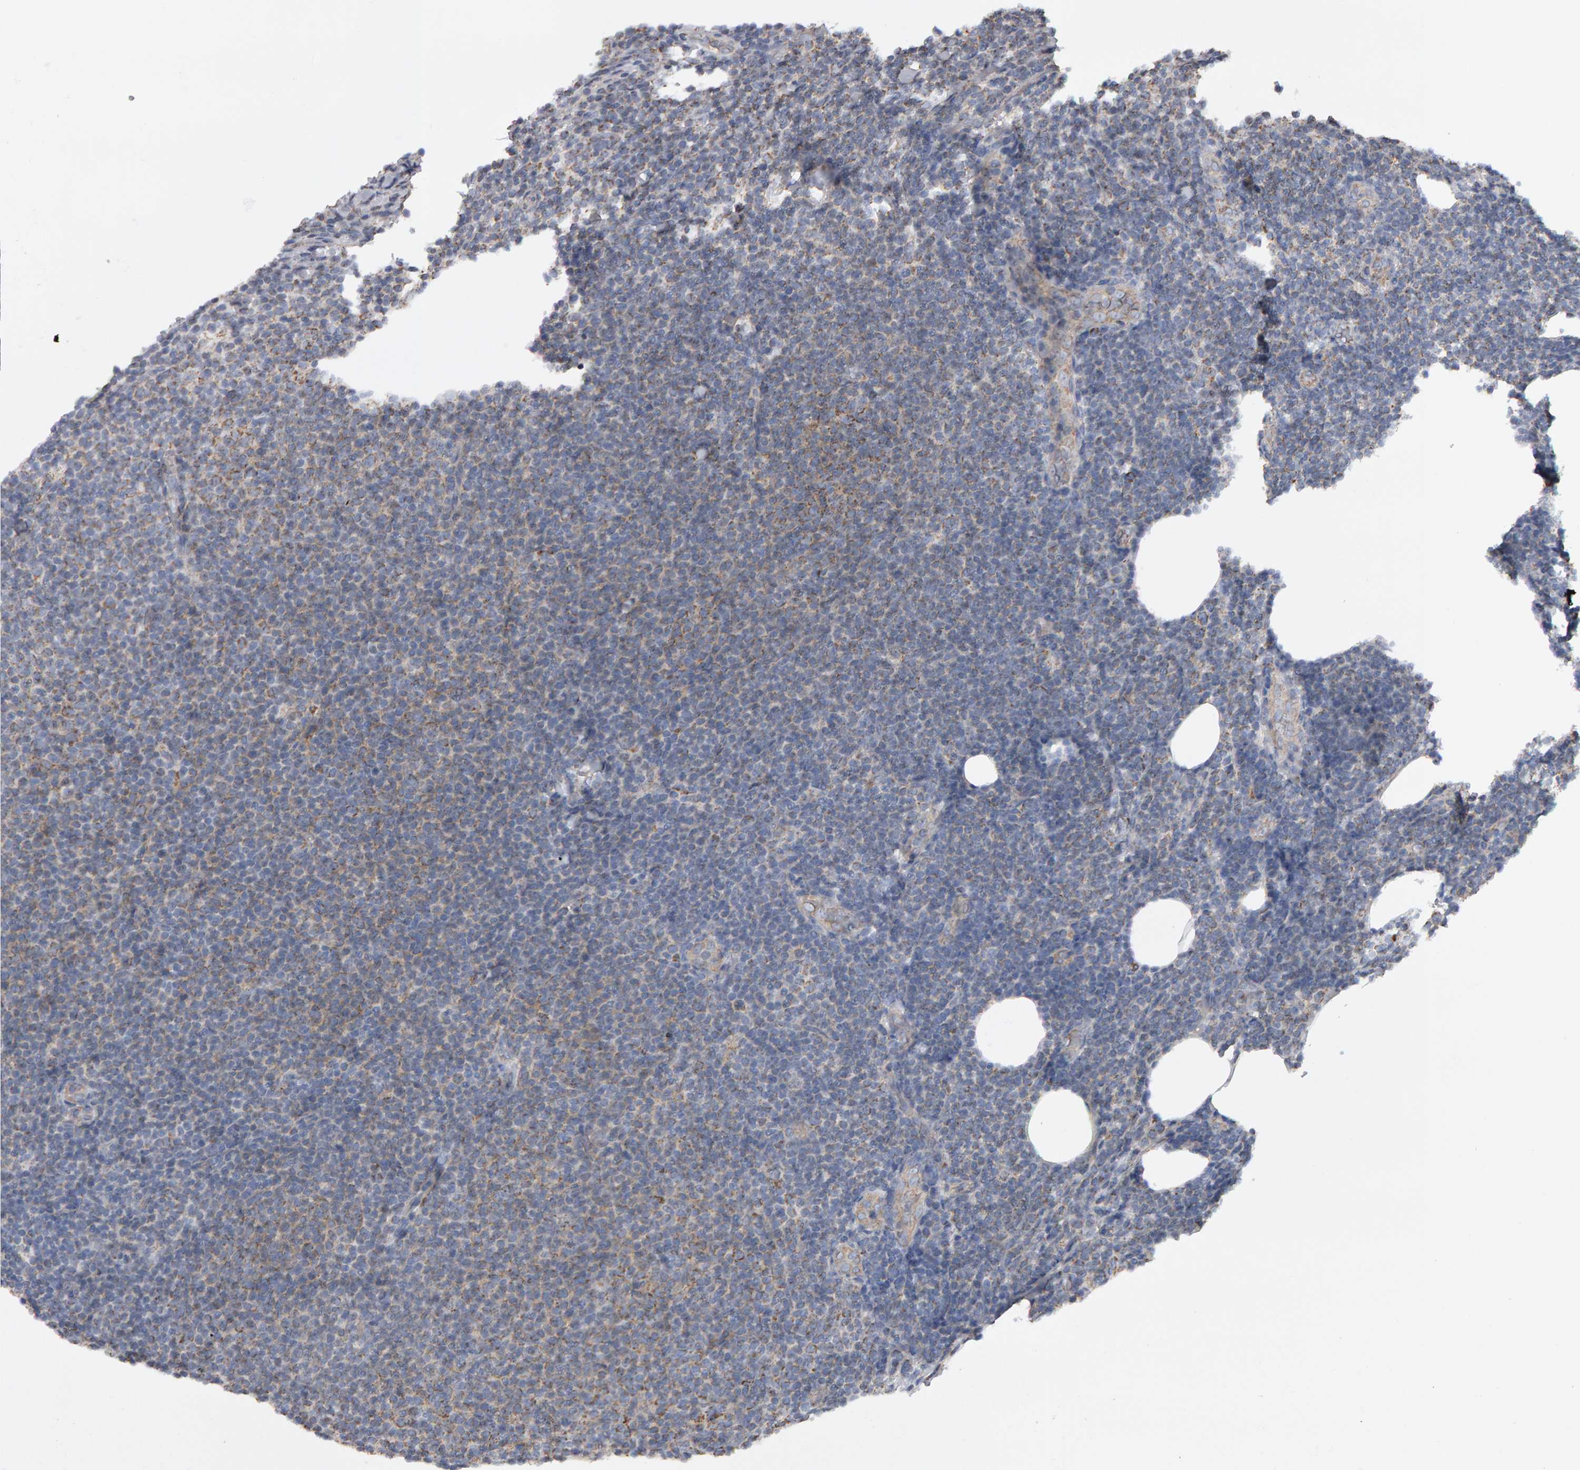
{"staining": {"intensity": "weak", "quantity": "25%-75%", "location": "cytoplasmic/membranous"}, "tissue": "lymphoma", "cell_type": "Tumor cells", "image_type": "cancer", "snomed": [{"axis": "morphology", "description": "Malignant lymphoma, non-Hodgkin's type, Low grade"}, {"axis": "topography", "description": "Lymph node"}], "caption": "Immunohistochemistry (IHC) (DAB) staining of lymphoma shows weak cytoplasmic/membranous protein expression in approximately 25%-75% of tumor cells.", "gene": "TOM1L1", "patient": {"sex": "male", "age": 66}}